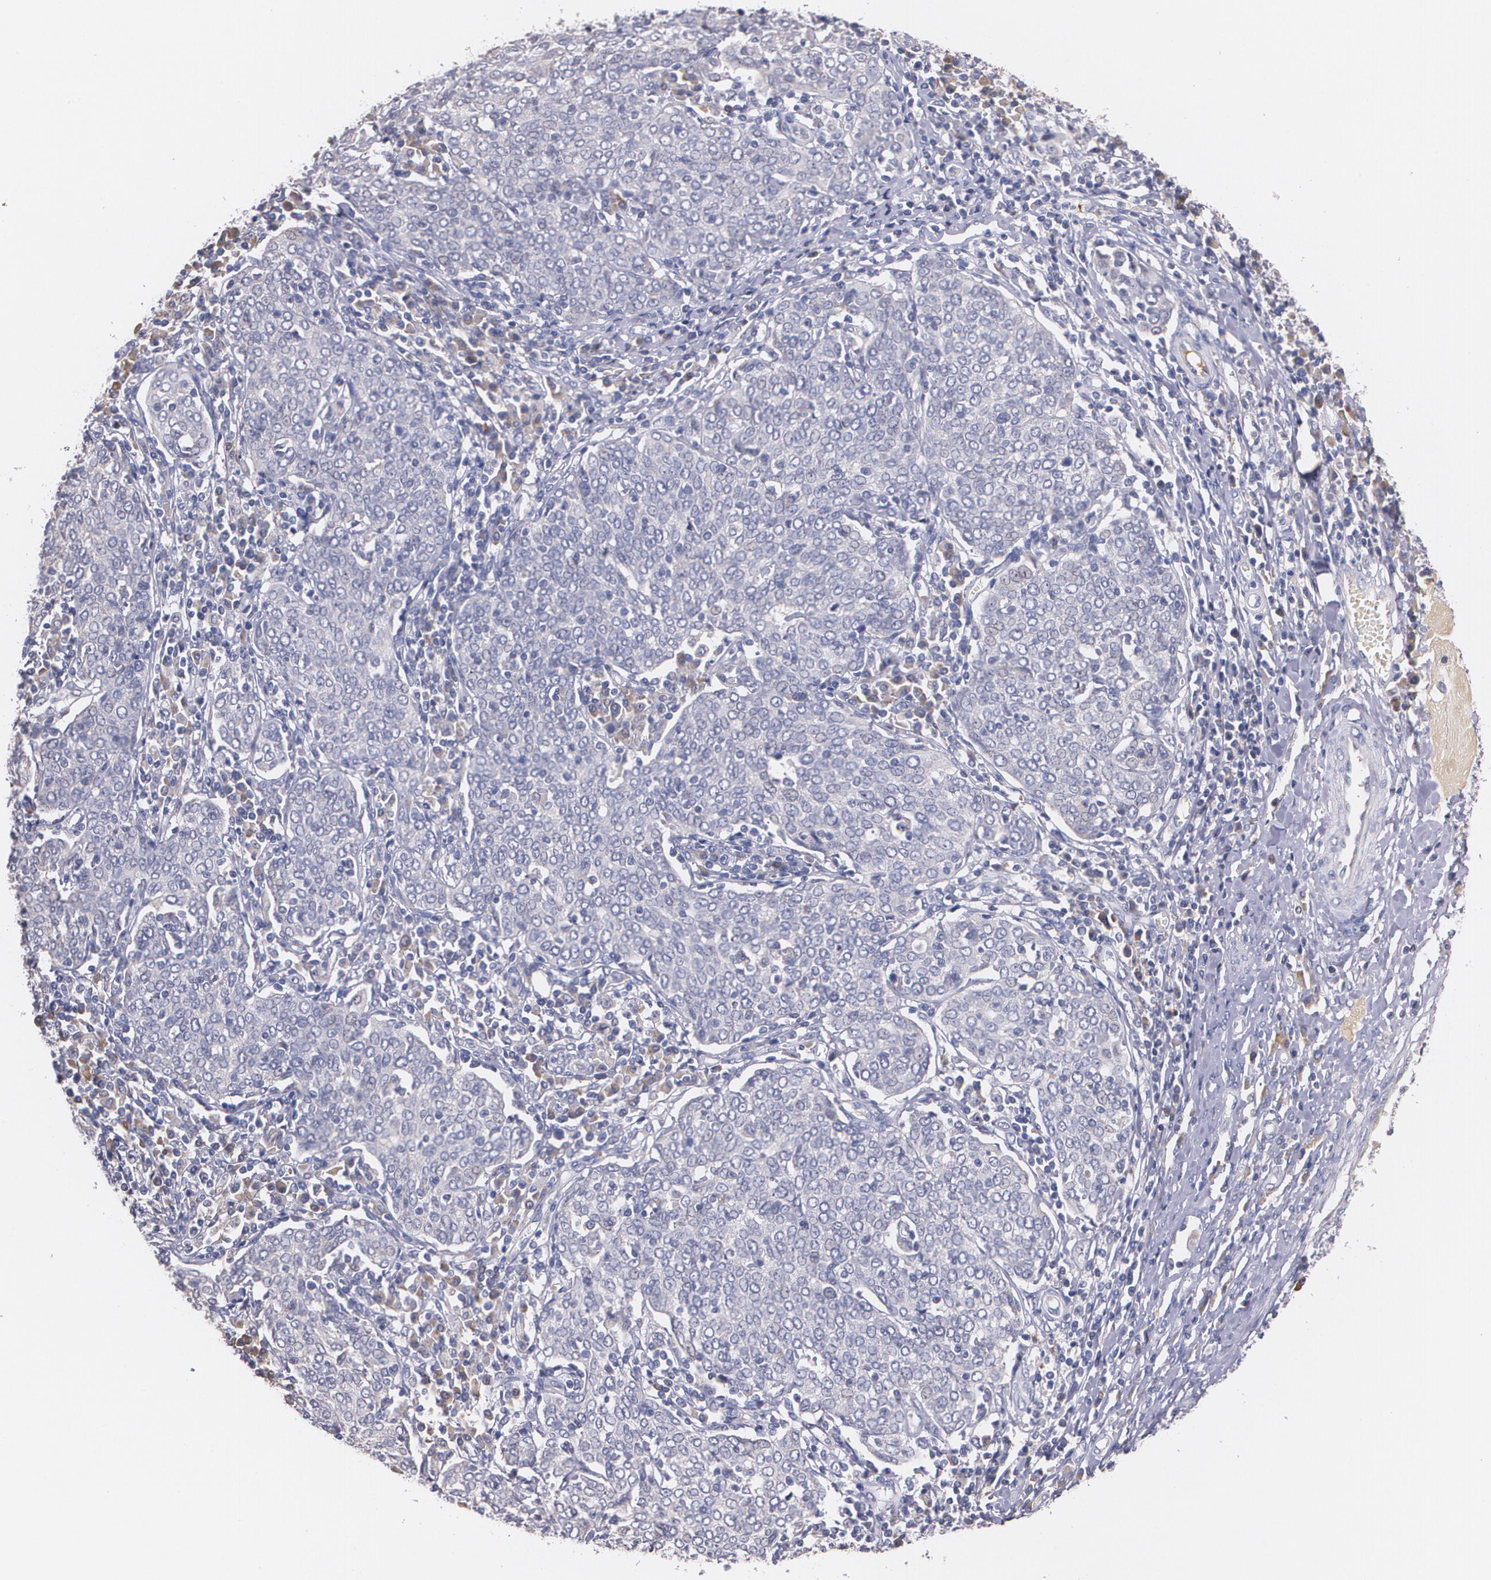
{"staining": {"intensity": "negative", "quantity": "none", "location": "none"}, "tissue": "cervical cancer", "cell_type": "Tumor cells", "image_type": "cancer", "snomed": [{"axis": "morphology", "description": "Squamous cell carcinoma, NOS"}, {"axis": "topography", "description": "Cervix"}], "caption": "IHC micrograph of cervical cancer stained for a protein (brown), which shows no positivity in tumor cells.", "gene": "AMBP", "patient": {"sex": "female", "age": 40}}